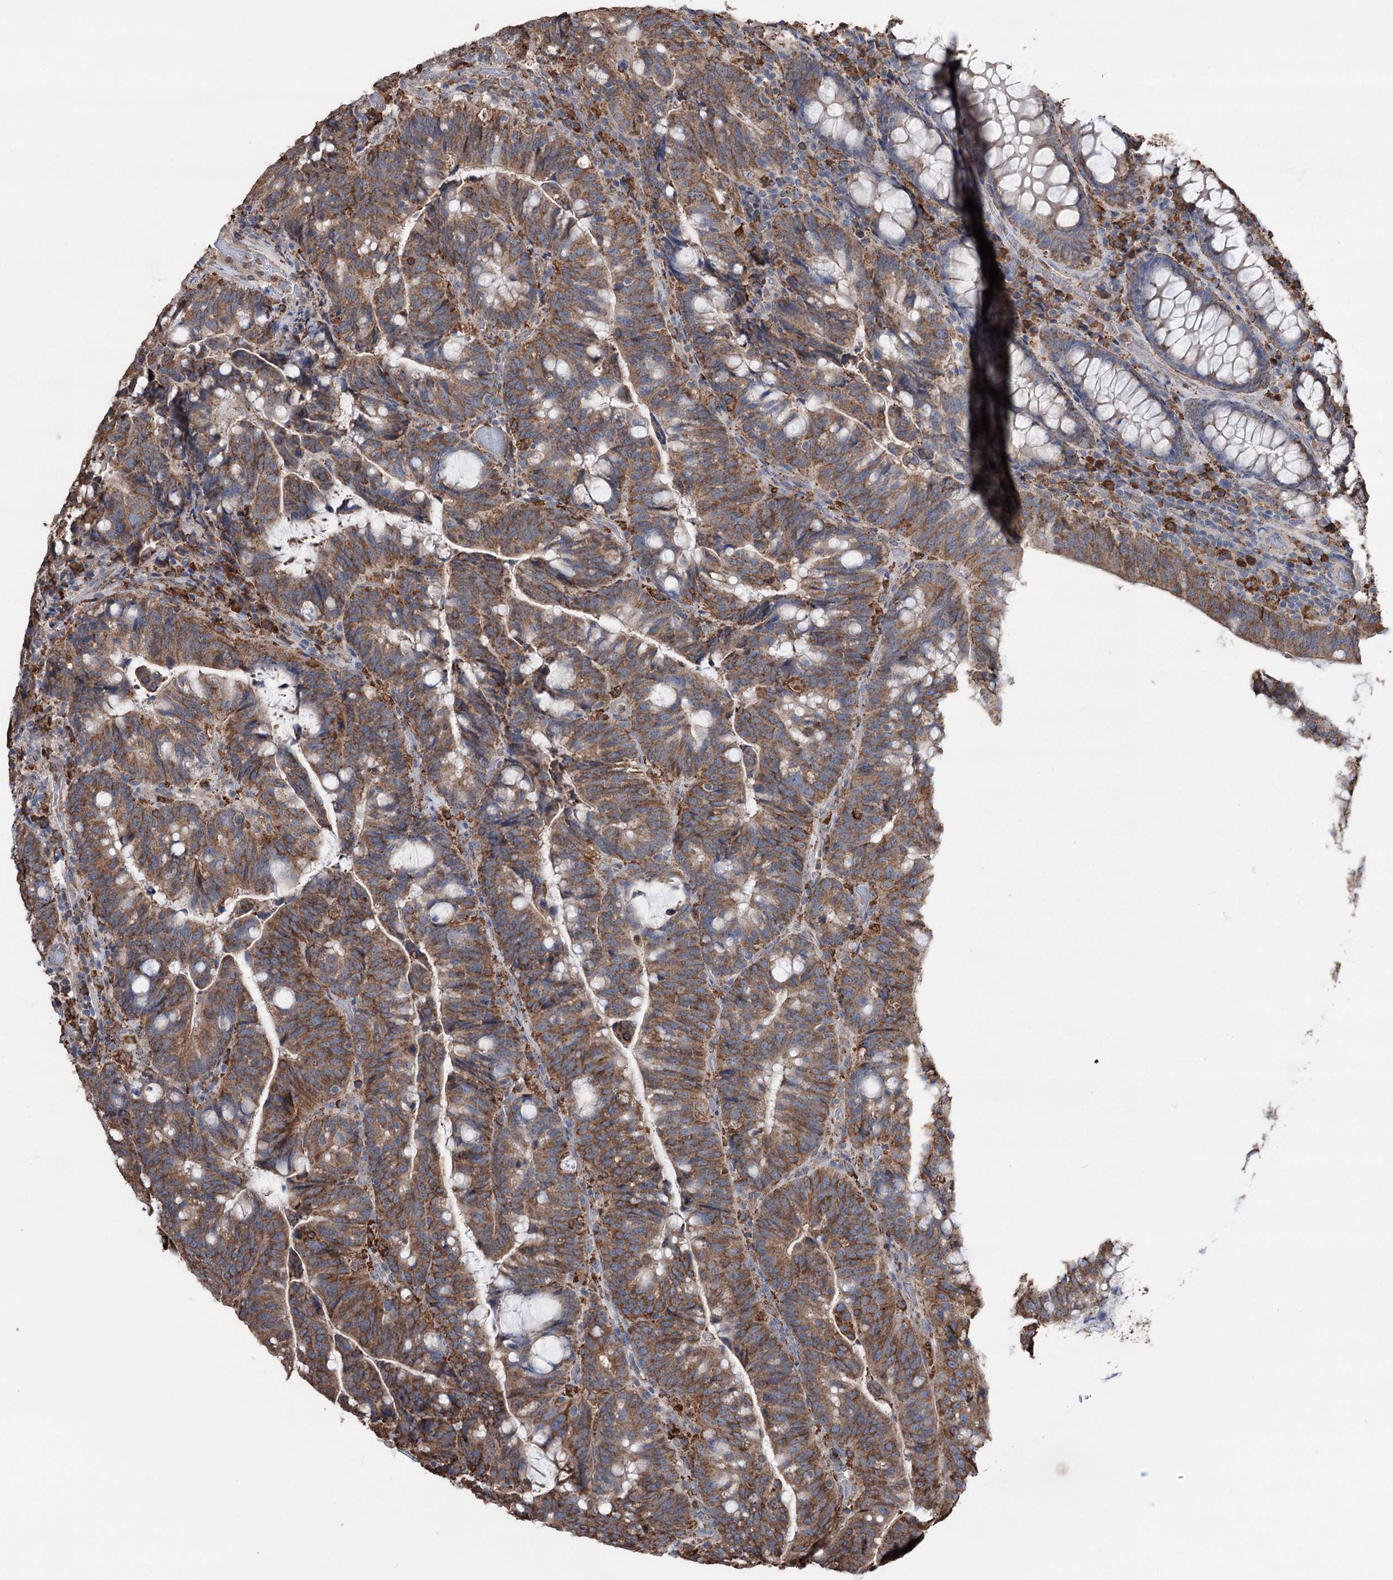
{"staining": {"intensity": "moderate", "quantity": ">75%", "location": "cytoplasmic/membranous"}, "tissue": "colorectal cancer", "cell_type": "Tumor cells", "image_type": "cancer", "snomed": [{"axis": "morphology", "description": "Normal tissue, NOS"}, {"axis": "morphology", "description": "Adenocarcinoma, NOS"}, {"axis": "topography", "description": "Colon"}], "caption": "A histopathology image showing moderate cytoplasmic/membranous staining in approximately >75% of tumor cells in colorectal adenocarcinoma, as visualized by brown immunohistochemical staining.", "gene": "TRIM71", "patient": {"sex": "female", "age": 66}}